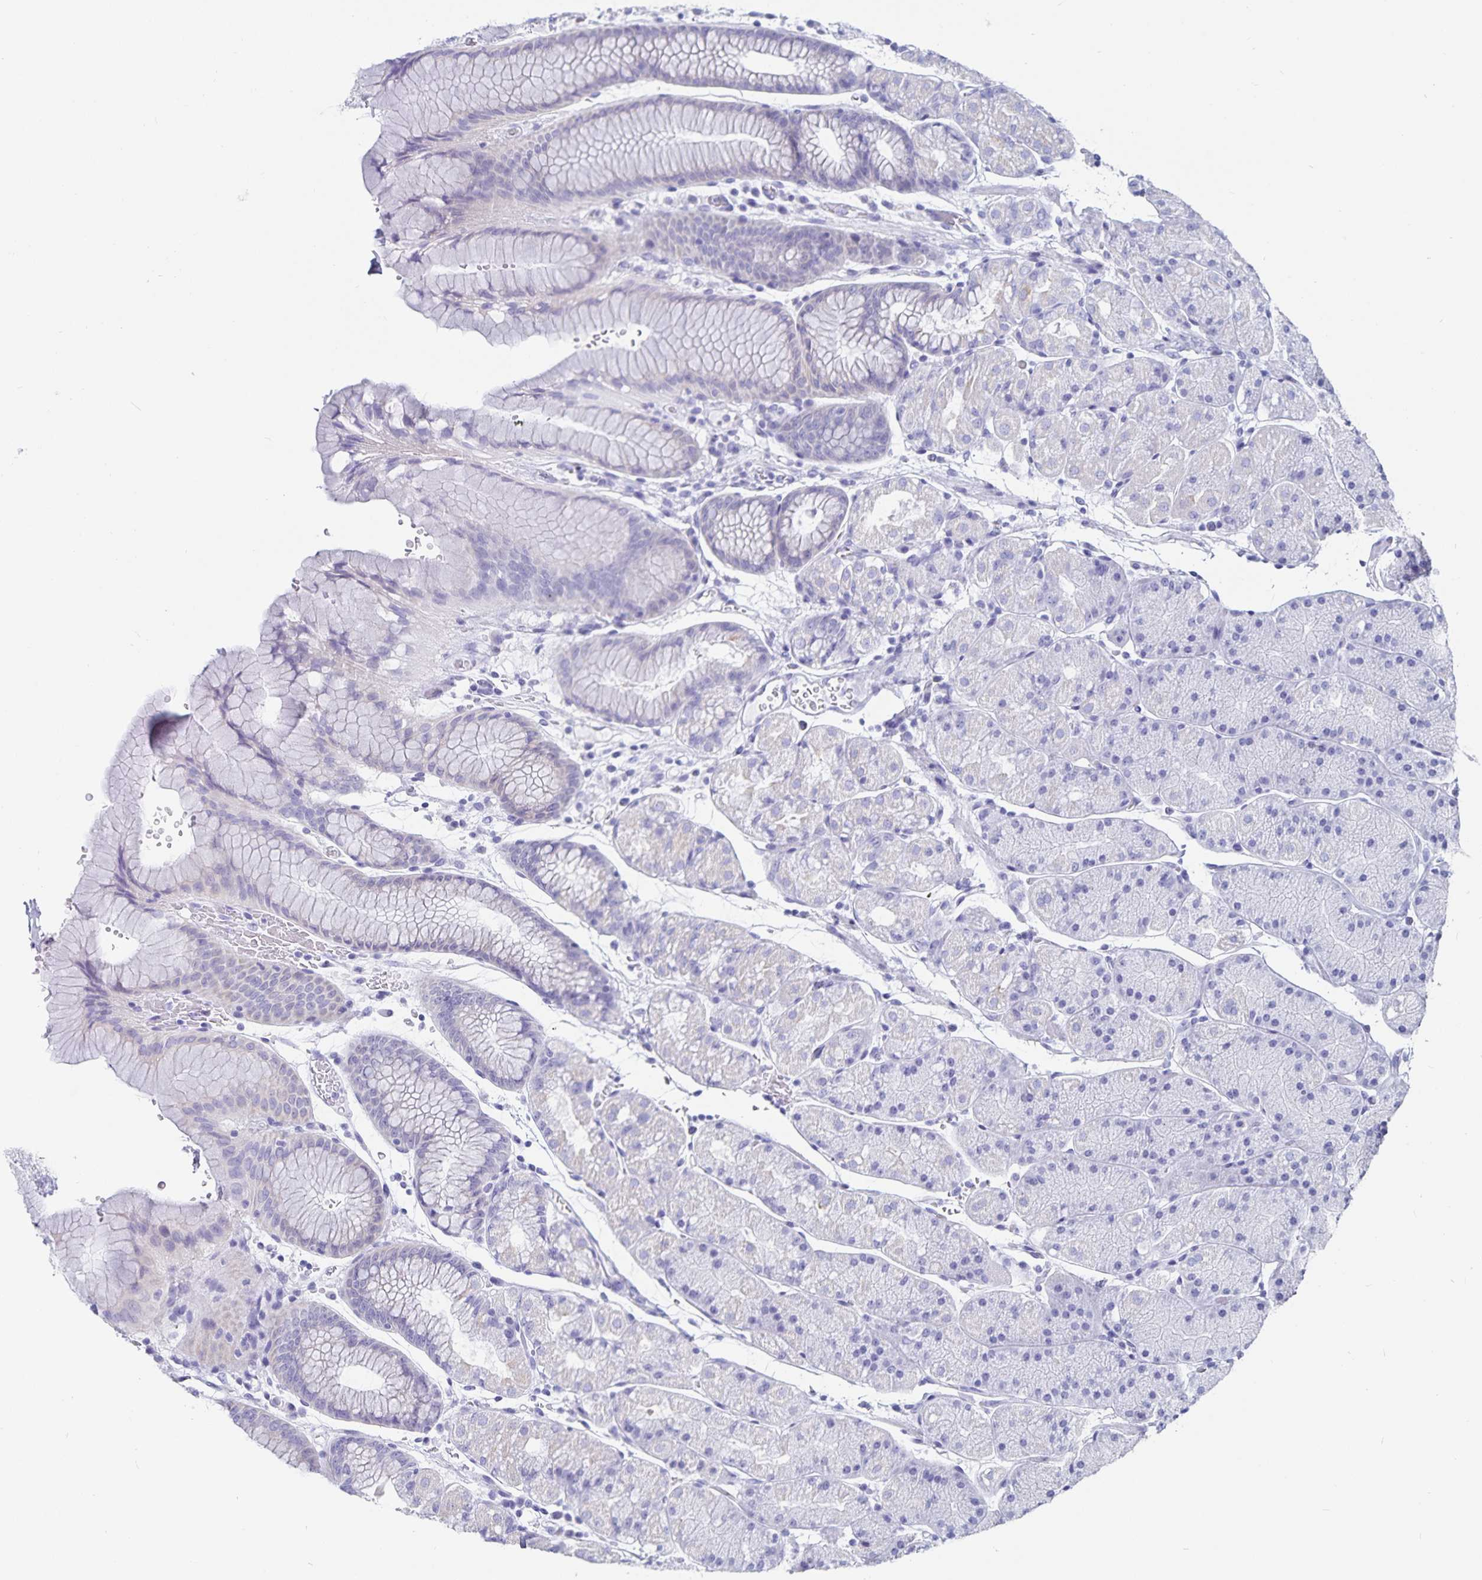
{"staining": {"intensity": "negative", "quantity": "none", "location": "none"}, "tissue": "stomach", "cell_type": "Glandular cells", "image_type": "normal", "snomed": [{"axis": "morphology", "description": "Normal tissue, NOS"}, {"axis": "topography", "description": "Stomach, upper"}, {"axis": "topography", "description": "Stomach"}], "caption": "The image reveals no staining of glandular cells in normal stomach.", "gene": "C19orf73", "patient": {"sex": "male", "age": 76}}